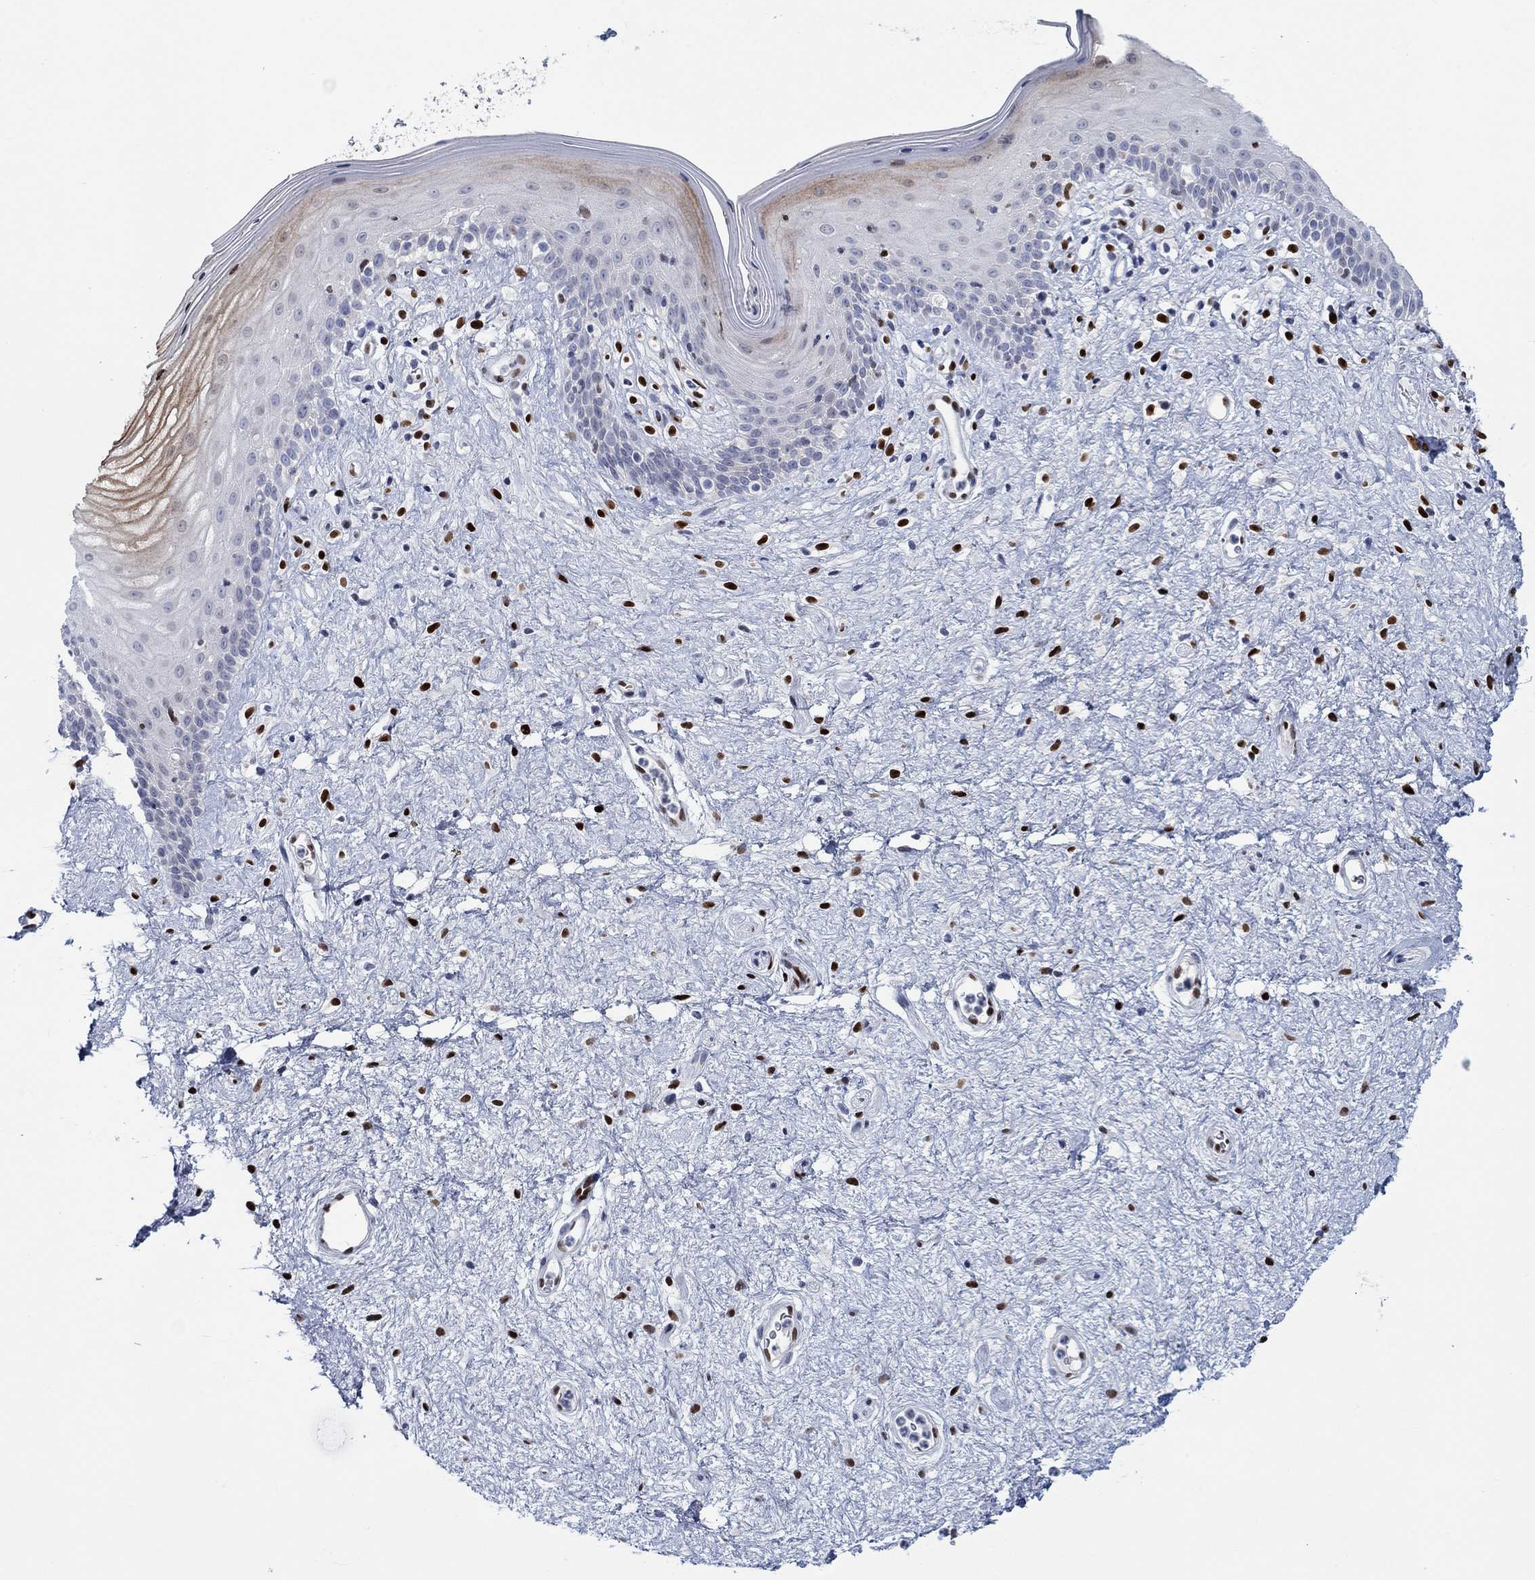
{"staining": {"intensity": "moderate", "quantity": "25%-75%", "location": "cytoplasmic/membranous"}, "tissue": "vagina", "cell_type": "Squamous epithelial cells", "image_type": "normal", "snomed": [{"axis": "morphology", "description": "Normal tissue, NOS"}, {"axis": "topography", "description": "Vagina"}], "caption": "A high-resolution photomicrograph shows immunohistochemistry staining of benign vagina, which shows moderate cytoplasmic/membranous staining in about 25%-75% of squamous epithelial cells. The protein is shown in brown color, while the nuclei are stained blue.", "gene": "ZEB1", "patient": {"sex": "female", "age": 47}}